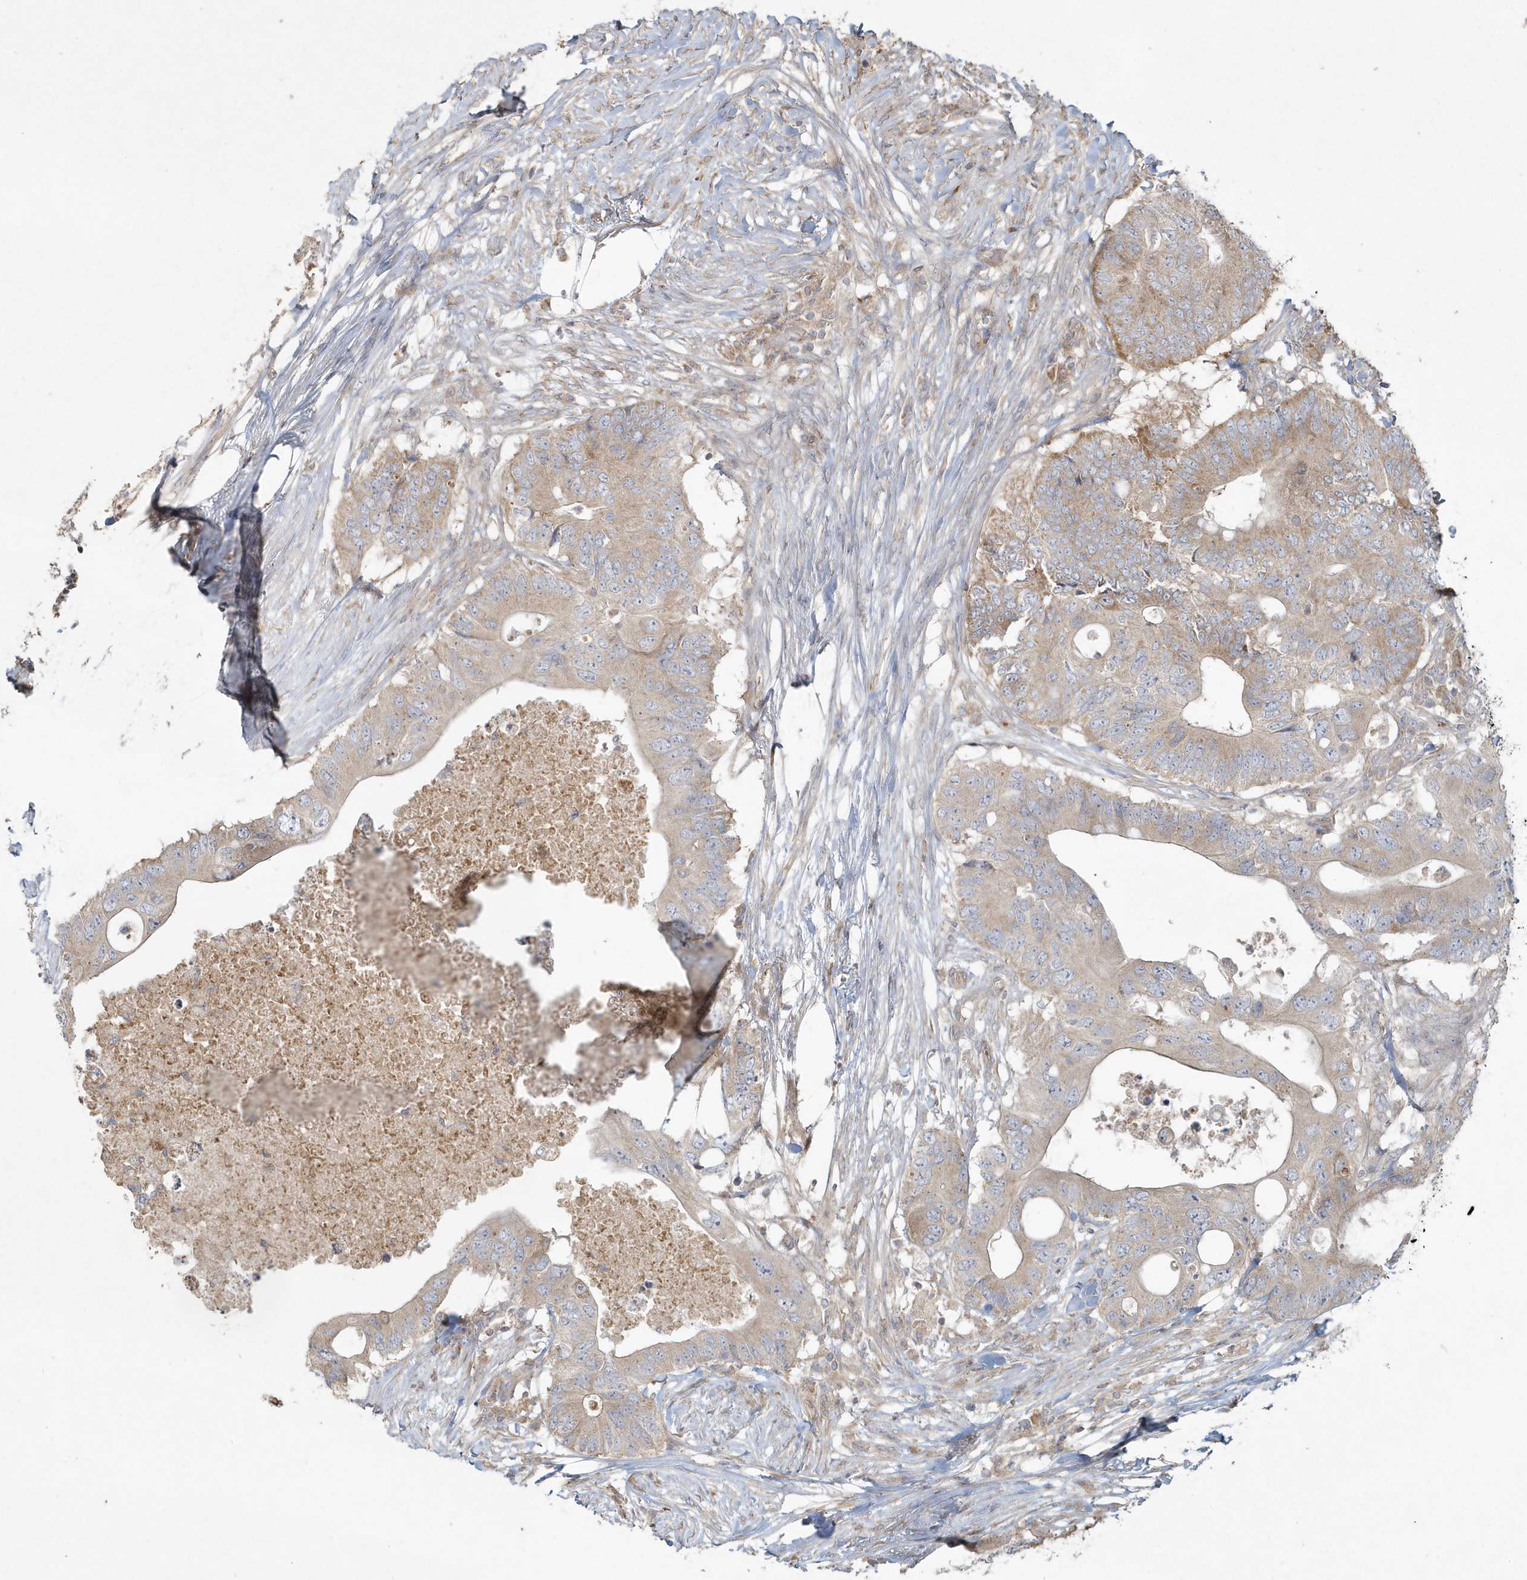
{"staining": {"intensity": "moderate", "quantity": "<25%", "location": "cytoplasmic/membranous"}, "tissue": "colorectal cancer", "cell_type": "Tumor cells", "image_type": "cancer", "snomed": [{"axis": "morphology", "description": "Adenocarcinoma, NOS"}, {"axis": "topography", "description": "Colon"}], "caption": "A brown stain labels moderate cytoplasmic/membranous positivity of a protein in colorectal cancer (adenocarcinoma) tumor cells. The staining was performed using DAB, with brown indicating positive protein expression. Nuclei are stained blue with hematoxylin.", "gene": "BLTP3A", "patient": {"sex": "male", "age": 71}}